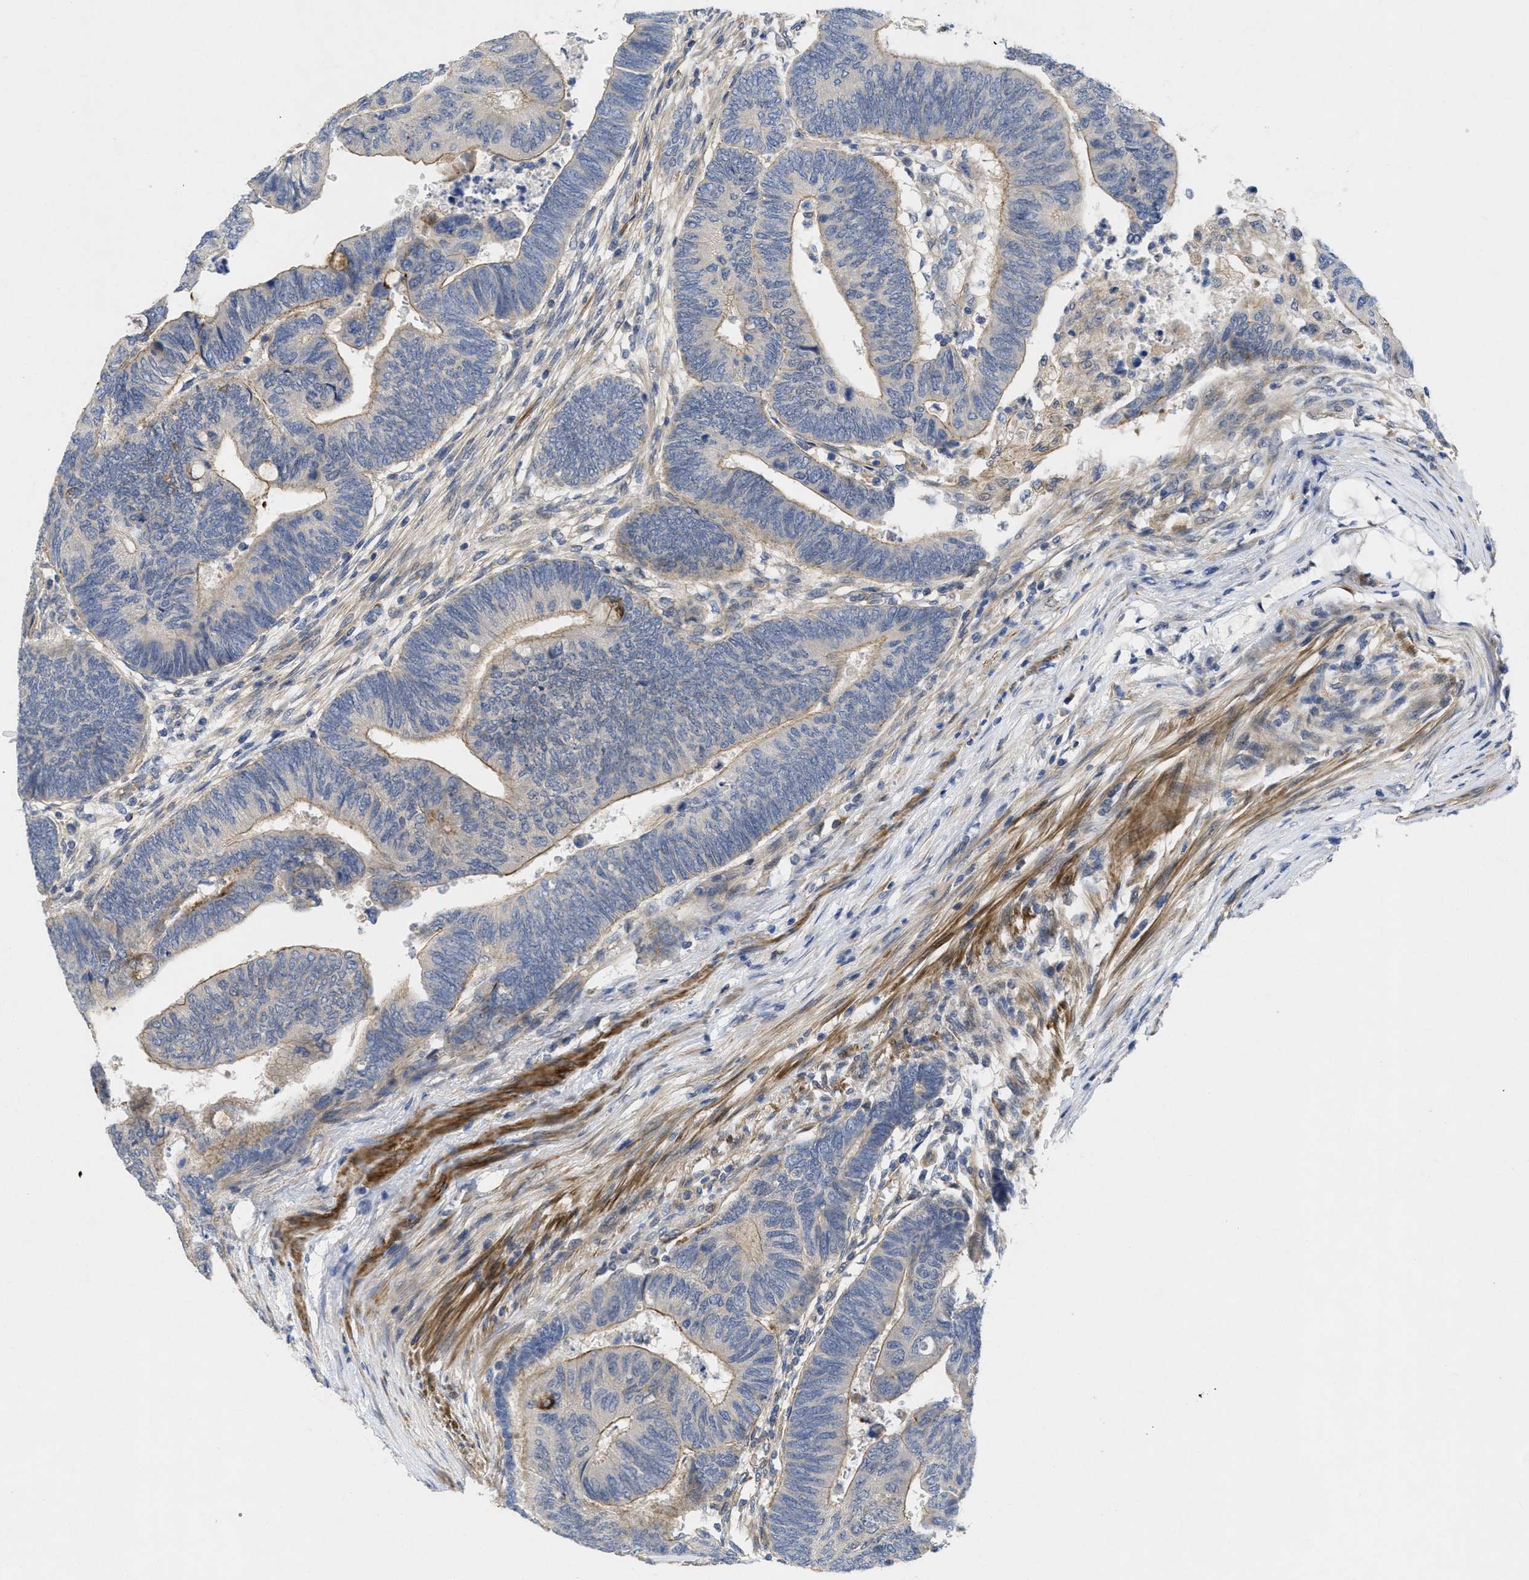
{"staining": {"intensity": "weak", "quantity": "<25%", "location": "cytoplasmic/membranous"}, "tissue": "colorectal cancer", "cell_type": "Tumor cells", "image_type": "cancer", "snomed": [{"axis": "morphology", "description": "Normal tissue, NOS"}, {"axis": "morphology", "description": "Adenocarcinoma, NOS"}, {"axis": "topography", "description": "Rectum"}, {"axis": "topography", "description": "Peripheral nerve tissue"}], "caption": "IHC histopathology image of neoplastic tissue: human colorectal adenocarcinoma stained with DAB (3,3'-diaminobenzidine) displays no significant protein positivity in tumor cells. The staining was performed using DAB (3,3'-diaminobenzidine) to visualize the protein expression in brown, while the nuclei were stained in blue with hematoxylin (Magnification: 20x).", "gene": "ARHGEF26", "patient": {"sex": "male", "age": 92}}